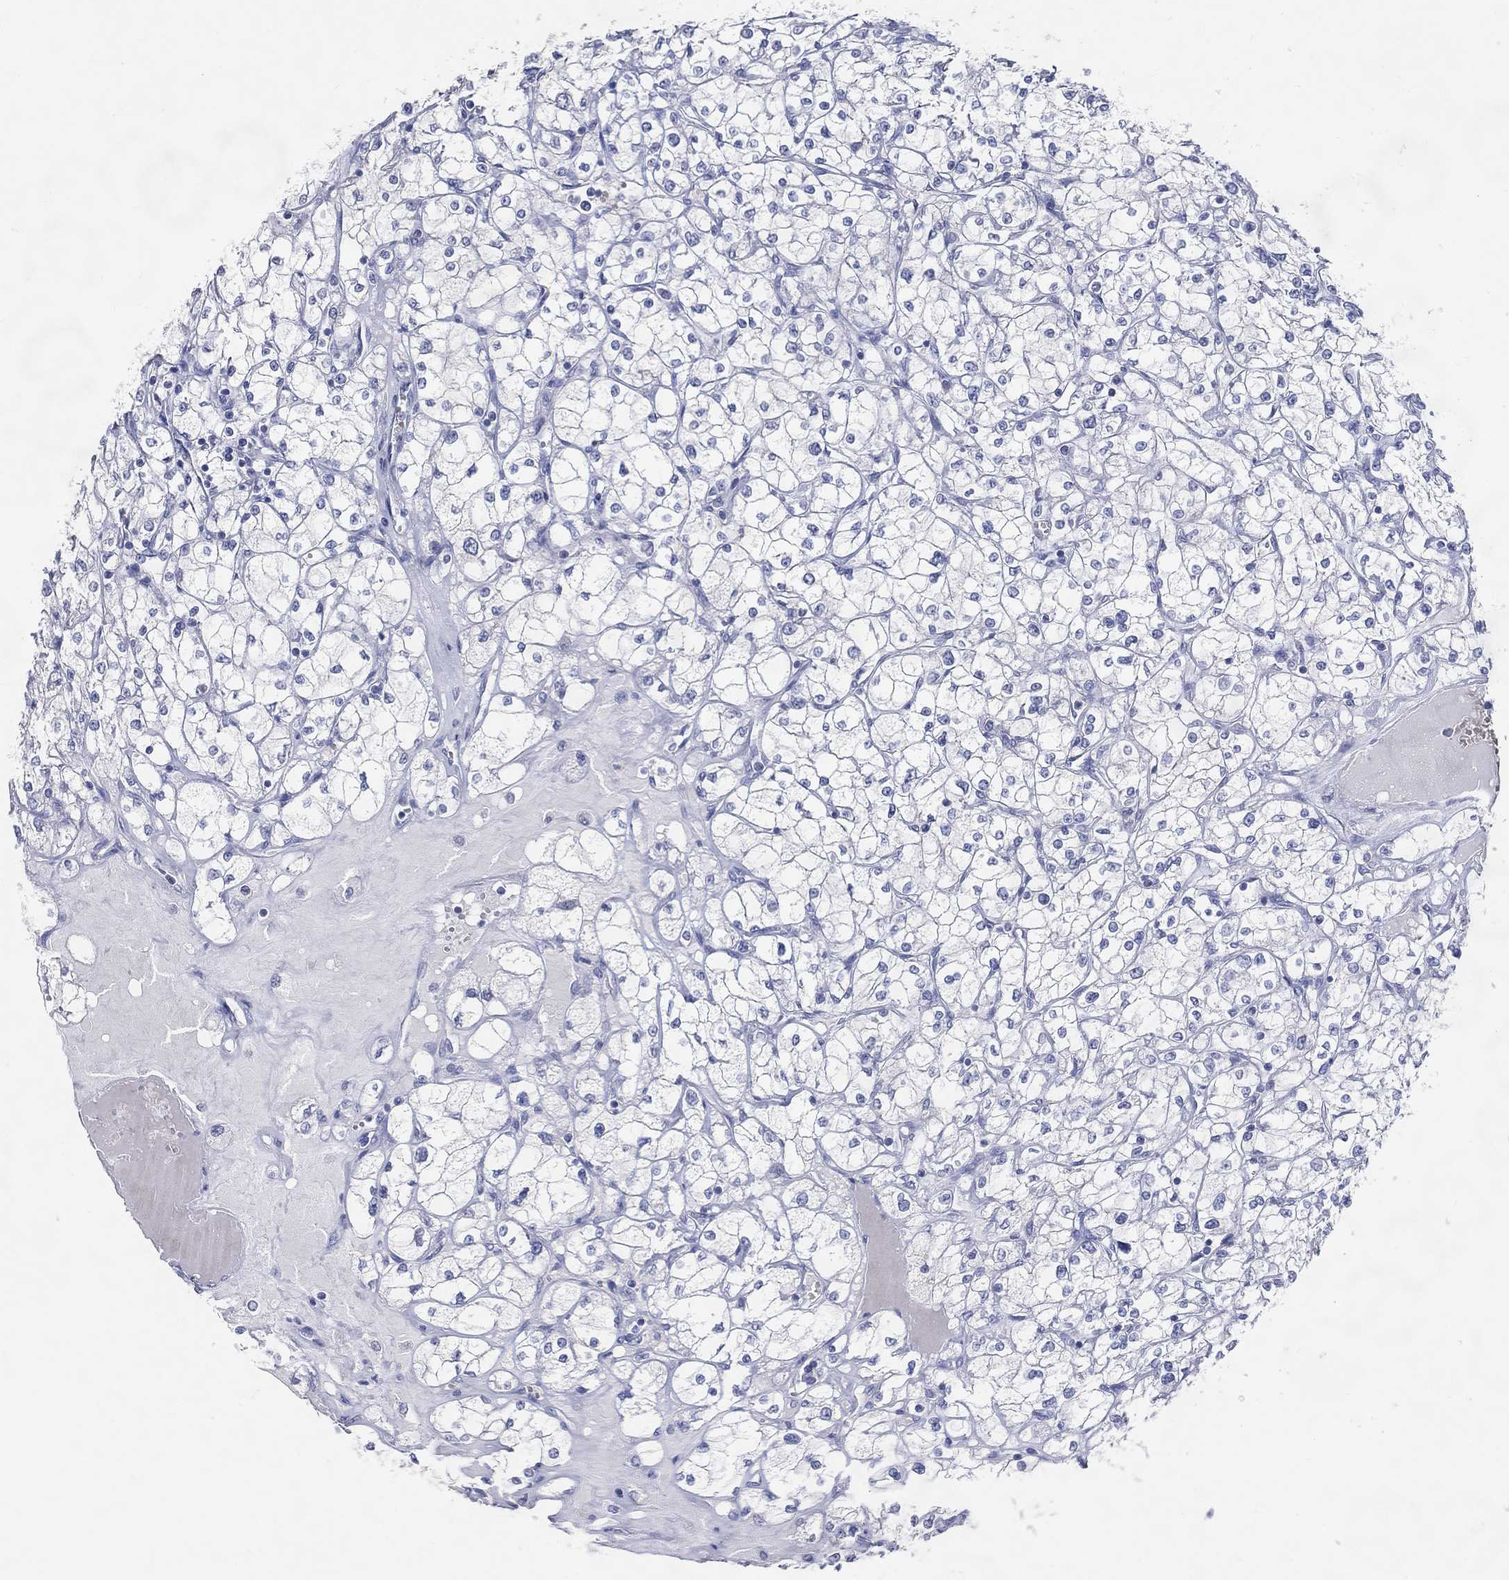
{"staining": {"intensity": "negative", "quantity": "none", "location": "none"}, "tissue": "renal cancer", "cell_type": "Tumor cells", "image_type": "cancer", "snomed": [{"axis": "morphology", "description": "Adenocarcinoma, NOS"}, {"axis": "topography", "description": "Kidney"}], "caption": "Tumor cells show no significant positivity in renal cancer. (Stains: DAB (3,3'-diaminobenzidine) immunohistochemistry (IHC) with hematoxylin counter stain, Microscopy: brightfield microscopy at high magnification).", "gene": "DNAH6", "patient": {"sex": "male", "age": 67}}